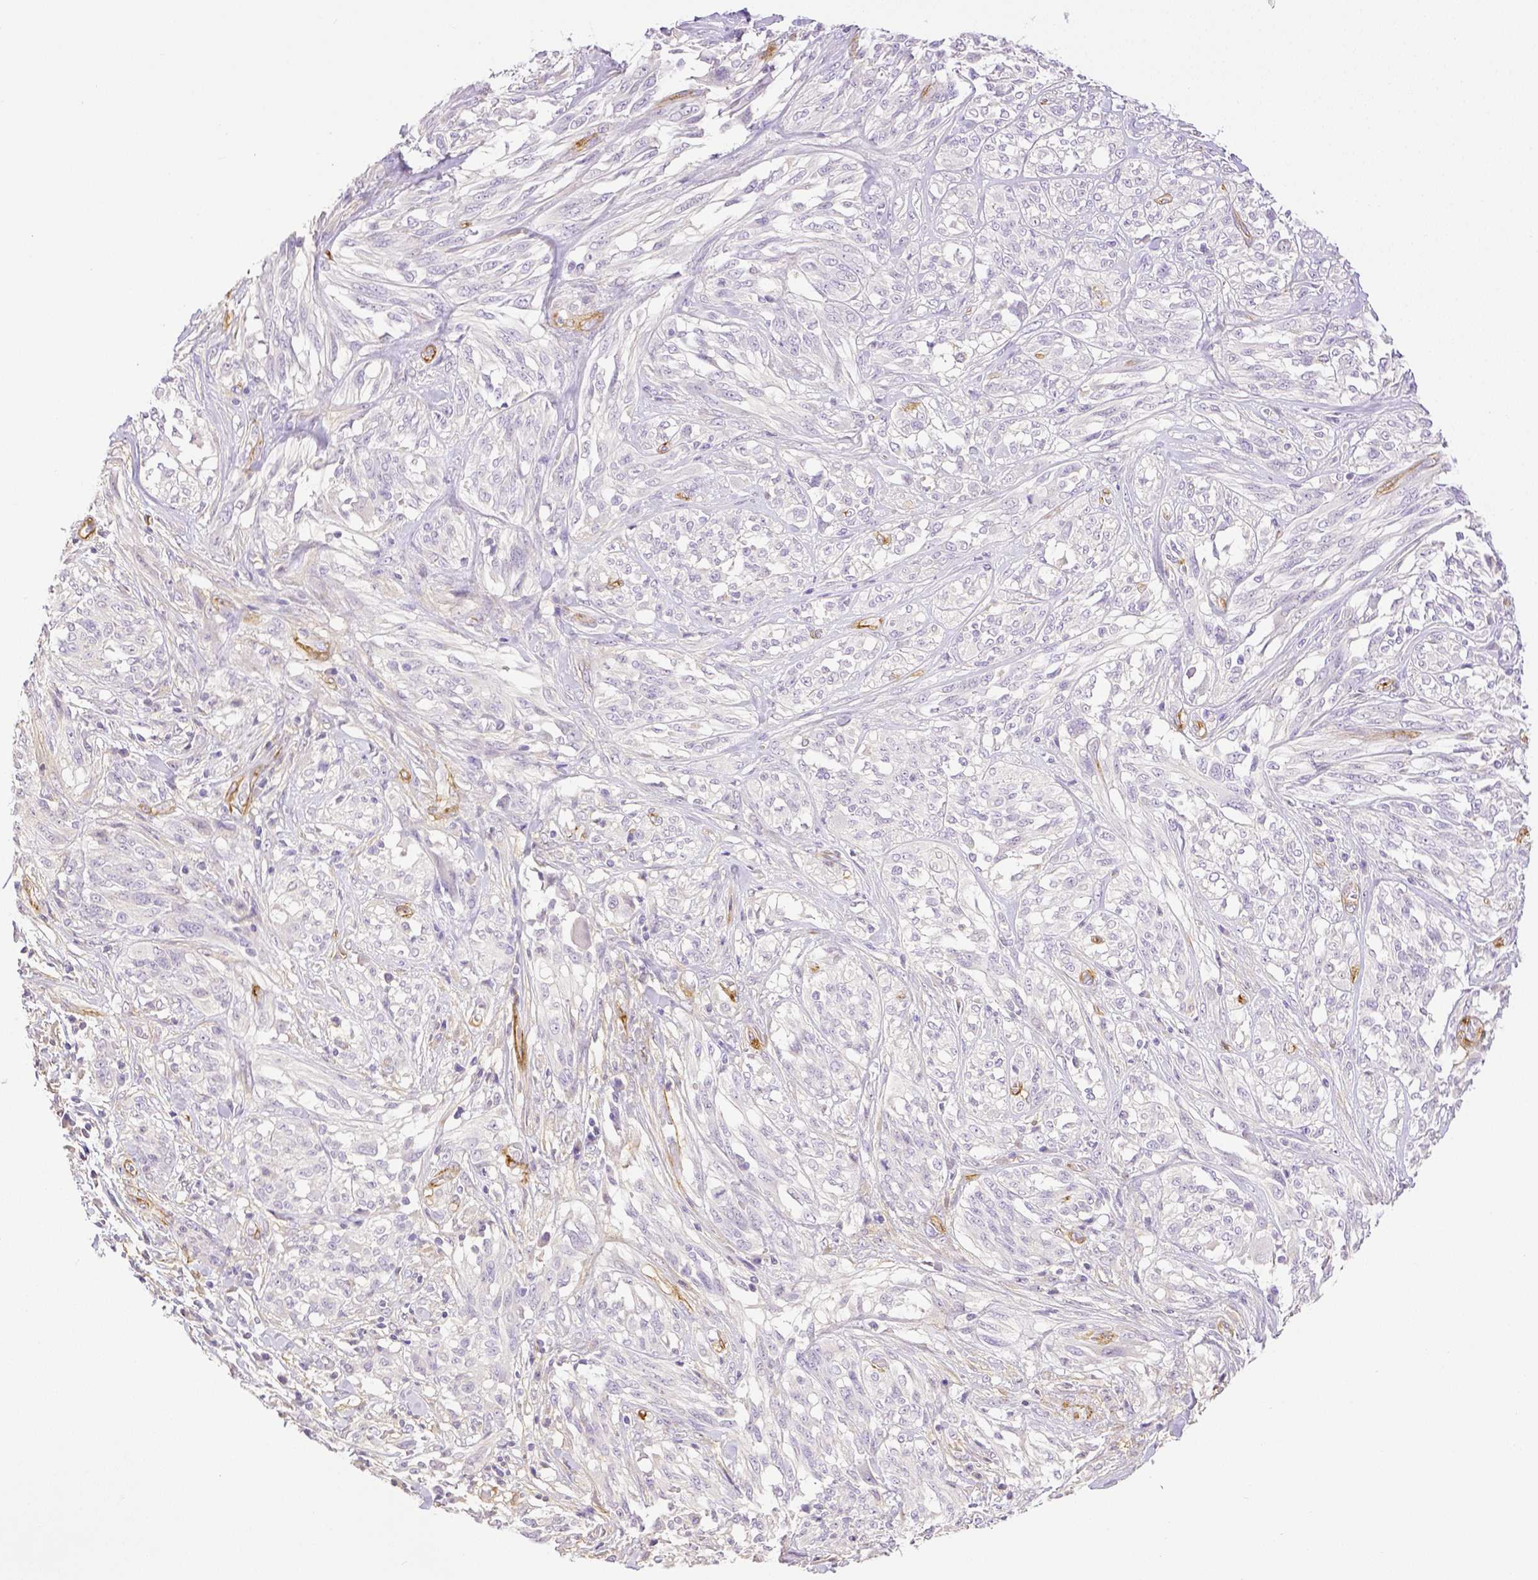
{"staining": {"intensity": "negative", "quantity": "none", "location": "none"}, "tissue": "melanoma", "cell_type": "Tumor cells", "image_type": "cancer", "snomed": [{"axis": "morphology", "description": "Malignant melanoma, NOS"}, {"axis": "topography", "description": "Skin"}], "caption": "Immunohistochemical staining of melanoma shows no significant positivity in tumor cells.", "gene": "THY1", "patient": {"sex": "female", "age": 91}}